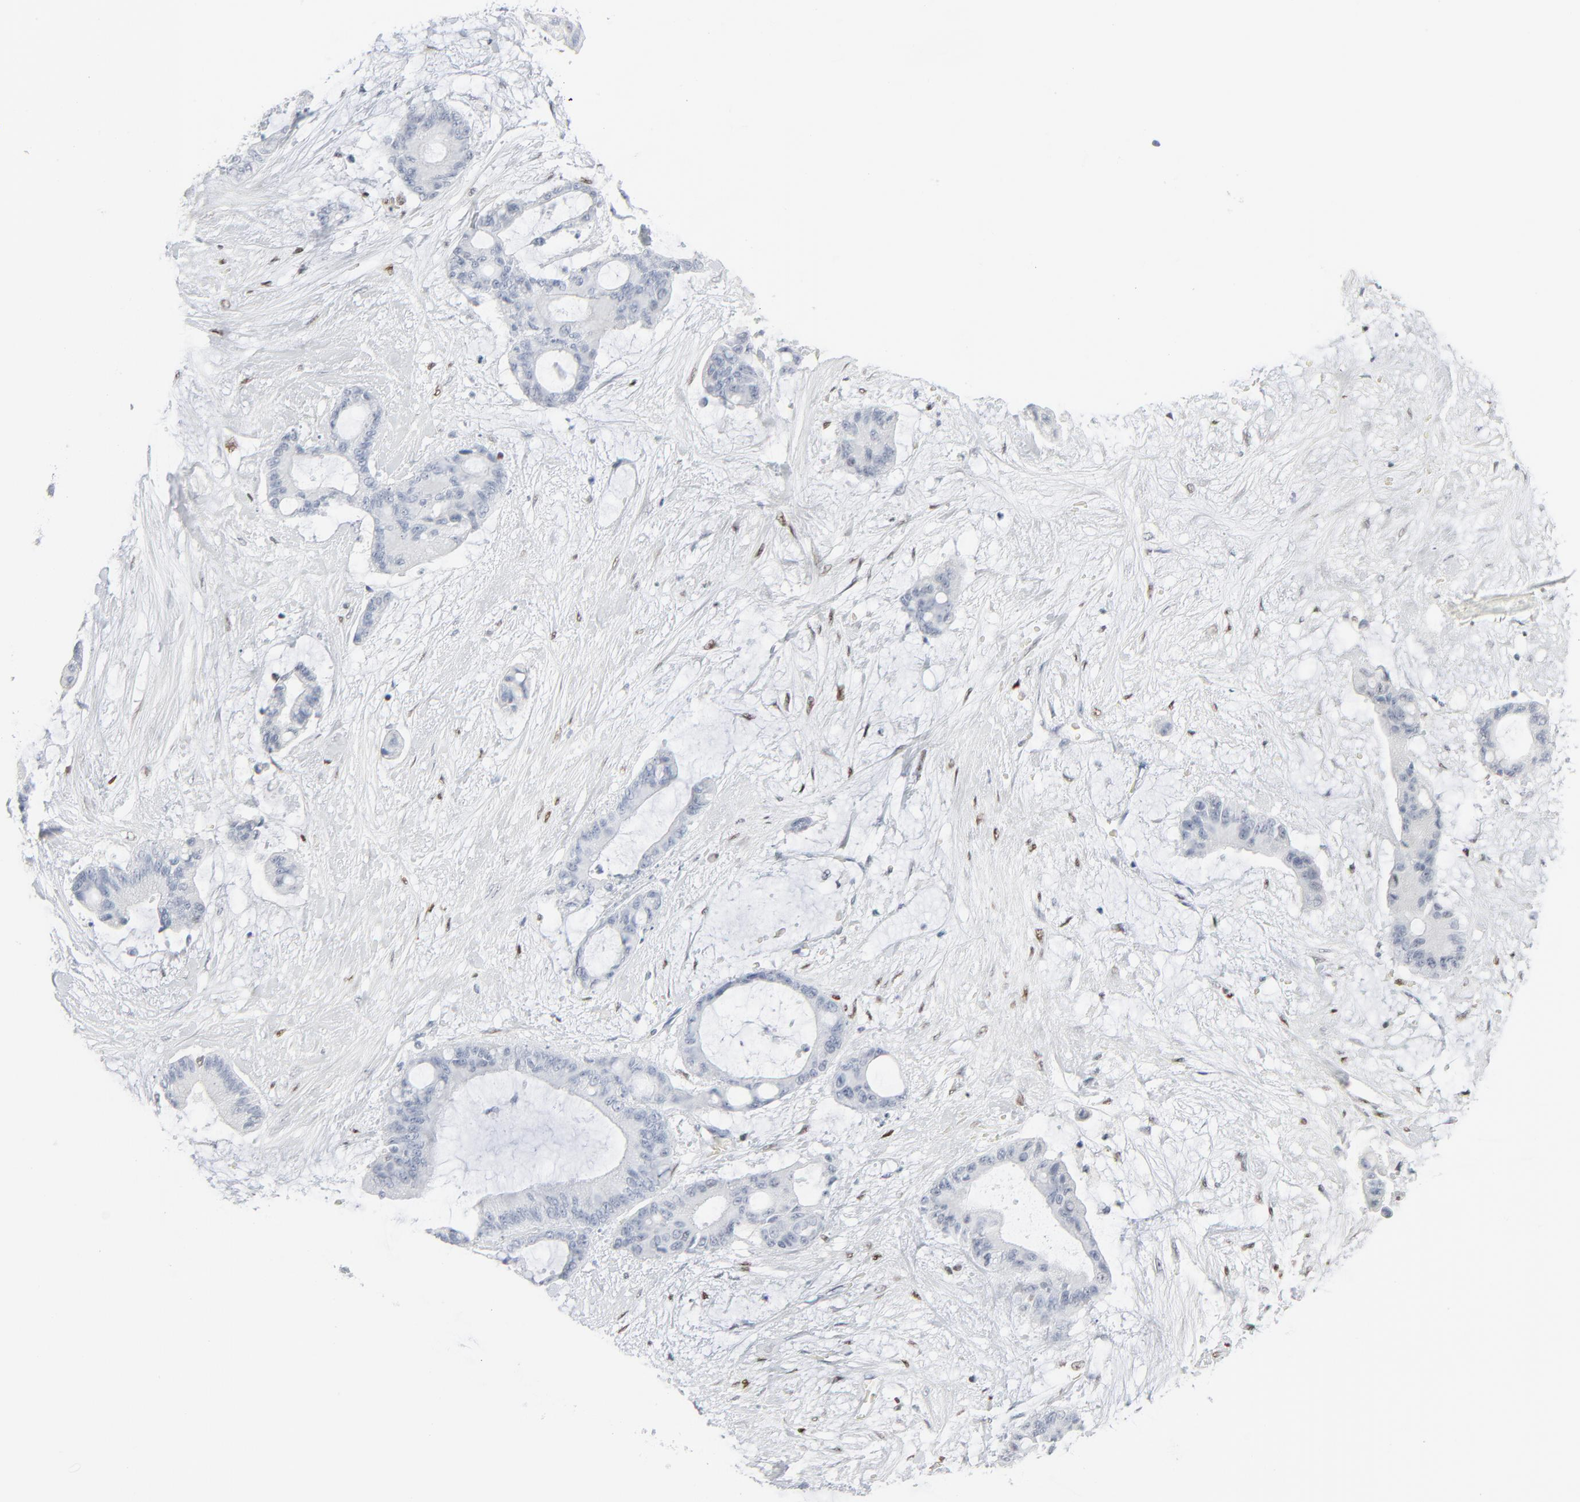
{"staining": {"intensity": "negative", "quantity": "none", "location": "none"}, "tissue": "liver cancer", "cell_type": "Tumor cells", "image_type": "cancer", "snomed": [{"axis": "morphology", "description": "Cholangiocarcinoma"}, {"axis": "topography", "description": "Liver"}], "caption": "Immunohistochemistry (IHC) of human liver cancer (cholangiocarcinoma) shows no positivity in tumor cells.", "gene": "MITF", "patient": {"sex": "female", "age": 73}}